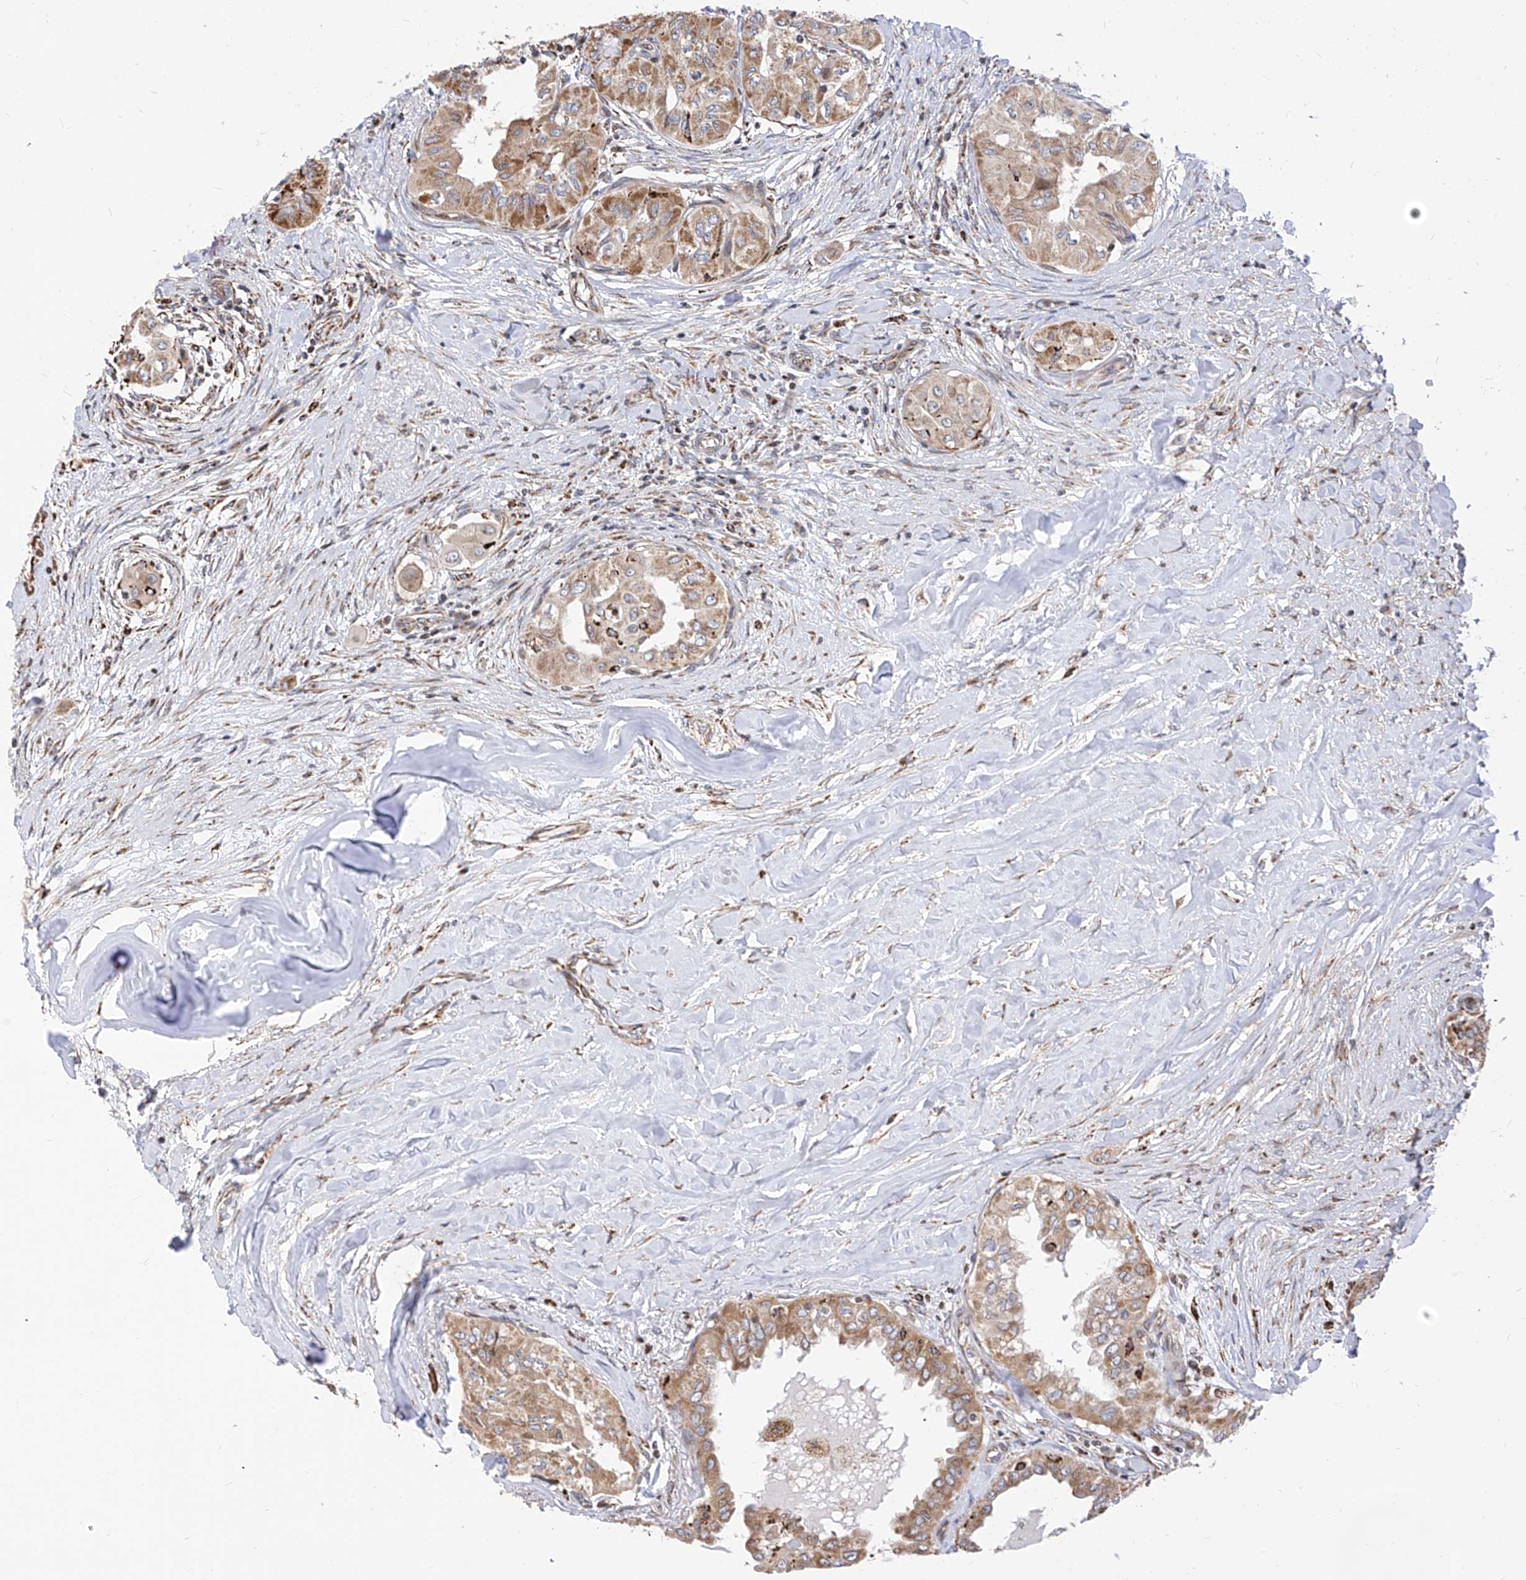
{"staining": {"intensity": "moderate", "quantity": ">75%", "location": "cytoplasmic/membranous"}, "tissue": "thyroid cancer", "cell_type": "Tumor cells", "image_type": "cancer", "snomed": [{"axis": "morphology", "description": "Papillary adenocarcinoma, NOS"}, {"axis": "topography", "description": "Thyroid gland"}], "caption": "A photomicrograph of human thyroid cancer (papillary adenocarcinoma) stained for a protein shows moderate cytoplasmic/membranous brown staining in tumor cells.", "gene": "TTLL8", "patient": {"sex": "female", "age": 59}}